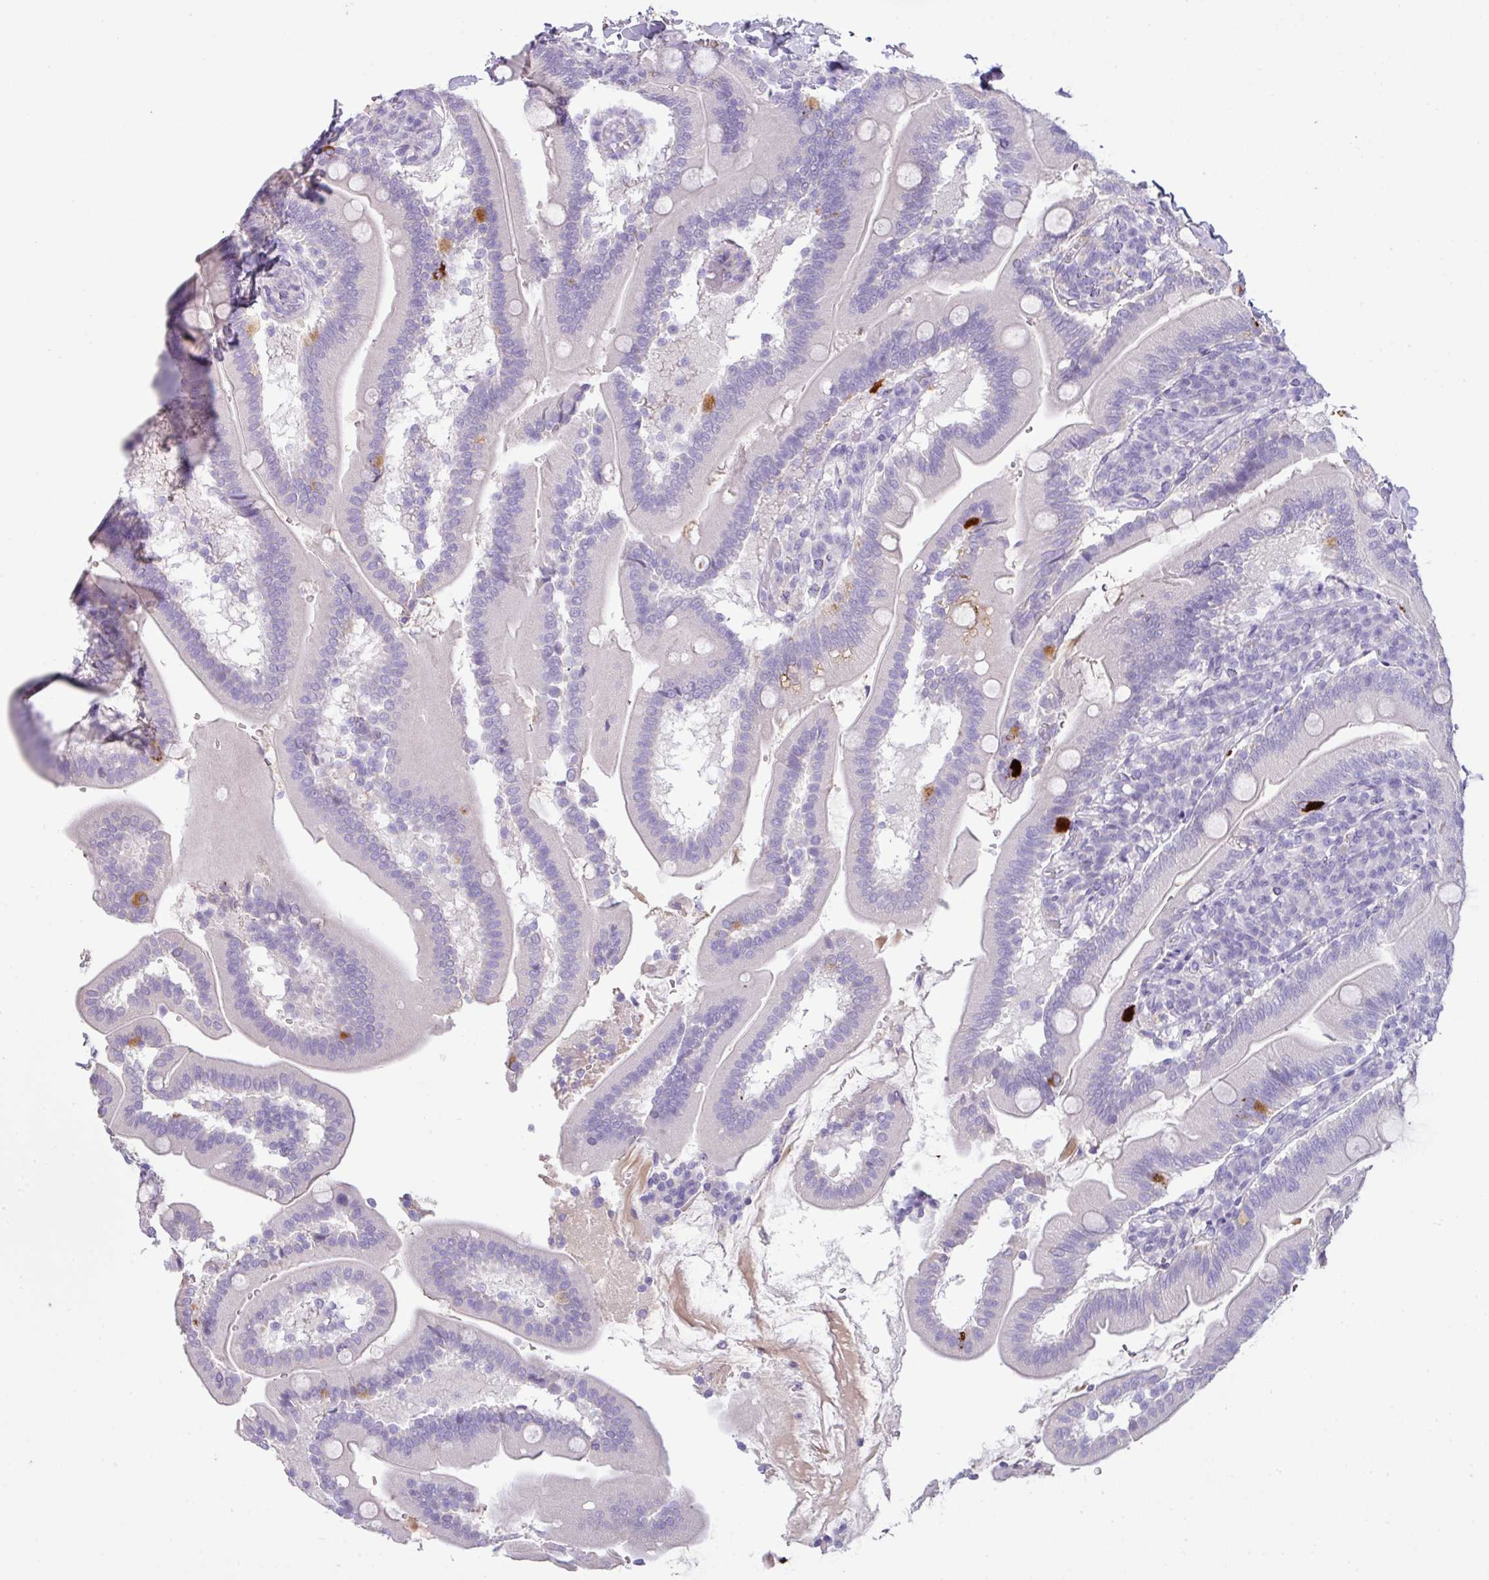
{"staining": {"intensity": "strong", "quantity": "<25%", "location": "cytoplasmic/membranous"}, "tissue": "duodenum", "cell_type": "Glandular cells", "image_type": "normal", "snomed": [{"axis": "morphology", "description": "Normal tissue, NOS"}, {"axis": "topography", "description": "Duodenum"}], "caption": "Duodenum stained with immunohistochemistry demonstrates strong cytoplasmic/membranous expression in approximately <25% of glandular cells.", "gene": "OR6C6", "patient": {"sex": "female", "age": 67}}